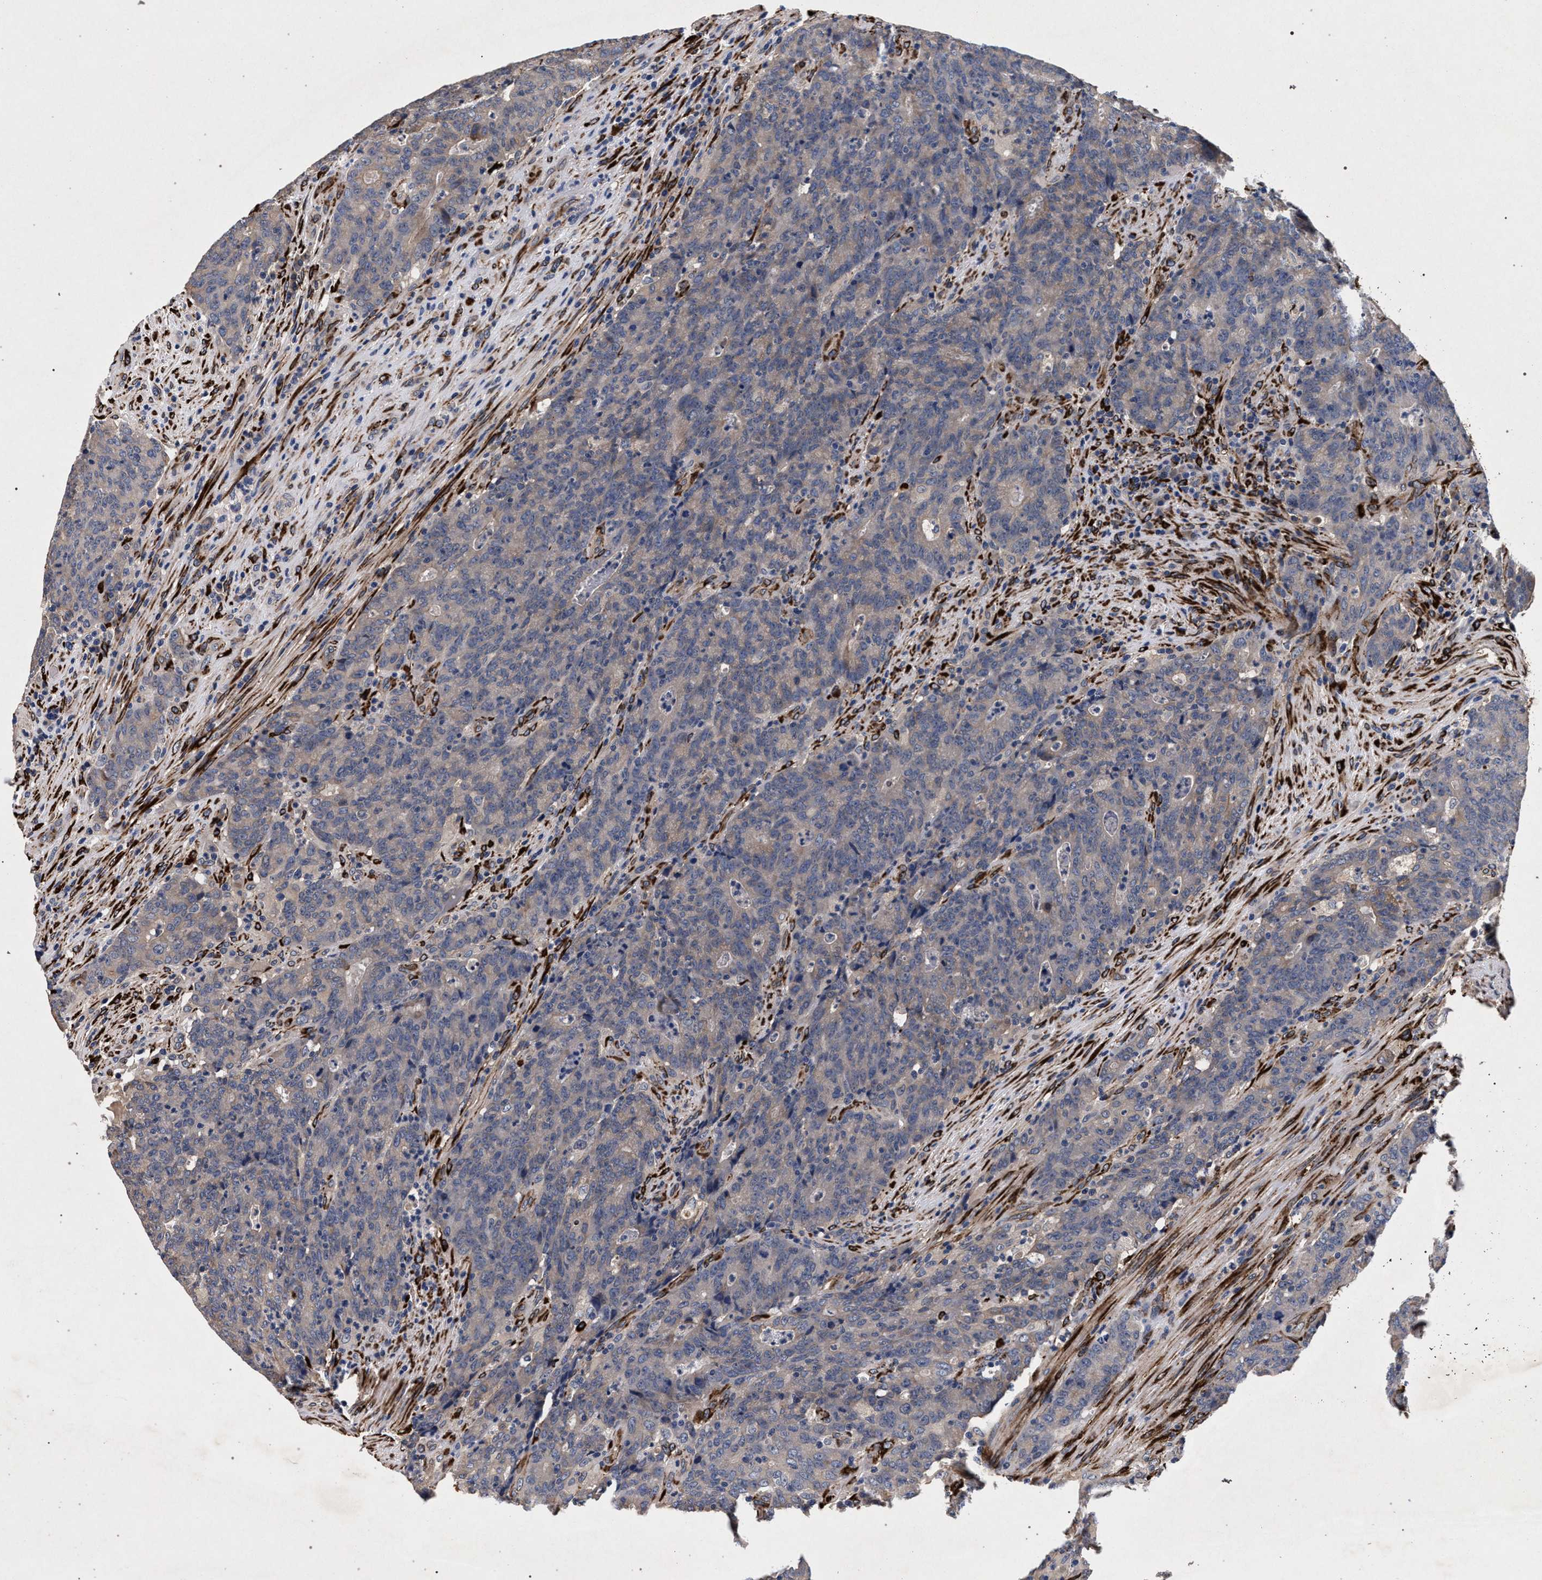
{"staining": {"intensity": "weak", "quantity": "<25%", "location": "cytoplasmic/membranous"}, "tissue": "colorectal cancer", "cell_type": "Tumor cells", "image_type": "cancer", "snomed": [{"axis": "morphology", "description": "Normal tissue, NOS"}, {"axis": "morphology", "description": "Adenocarcinoma, NOS"}, {"axis": "topography", "description": "Colon"}], "caption": "A histopathology image of colorectal adenocarcinoma stained for a protein displays no brown staining in tumor cells.", "gene": "NEK7", "patient": {"sex": "female", "age": 75}}